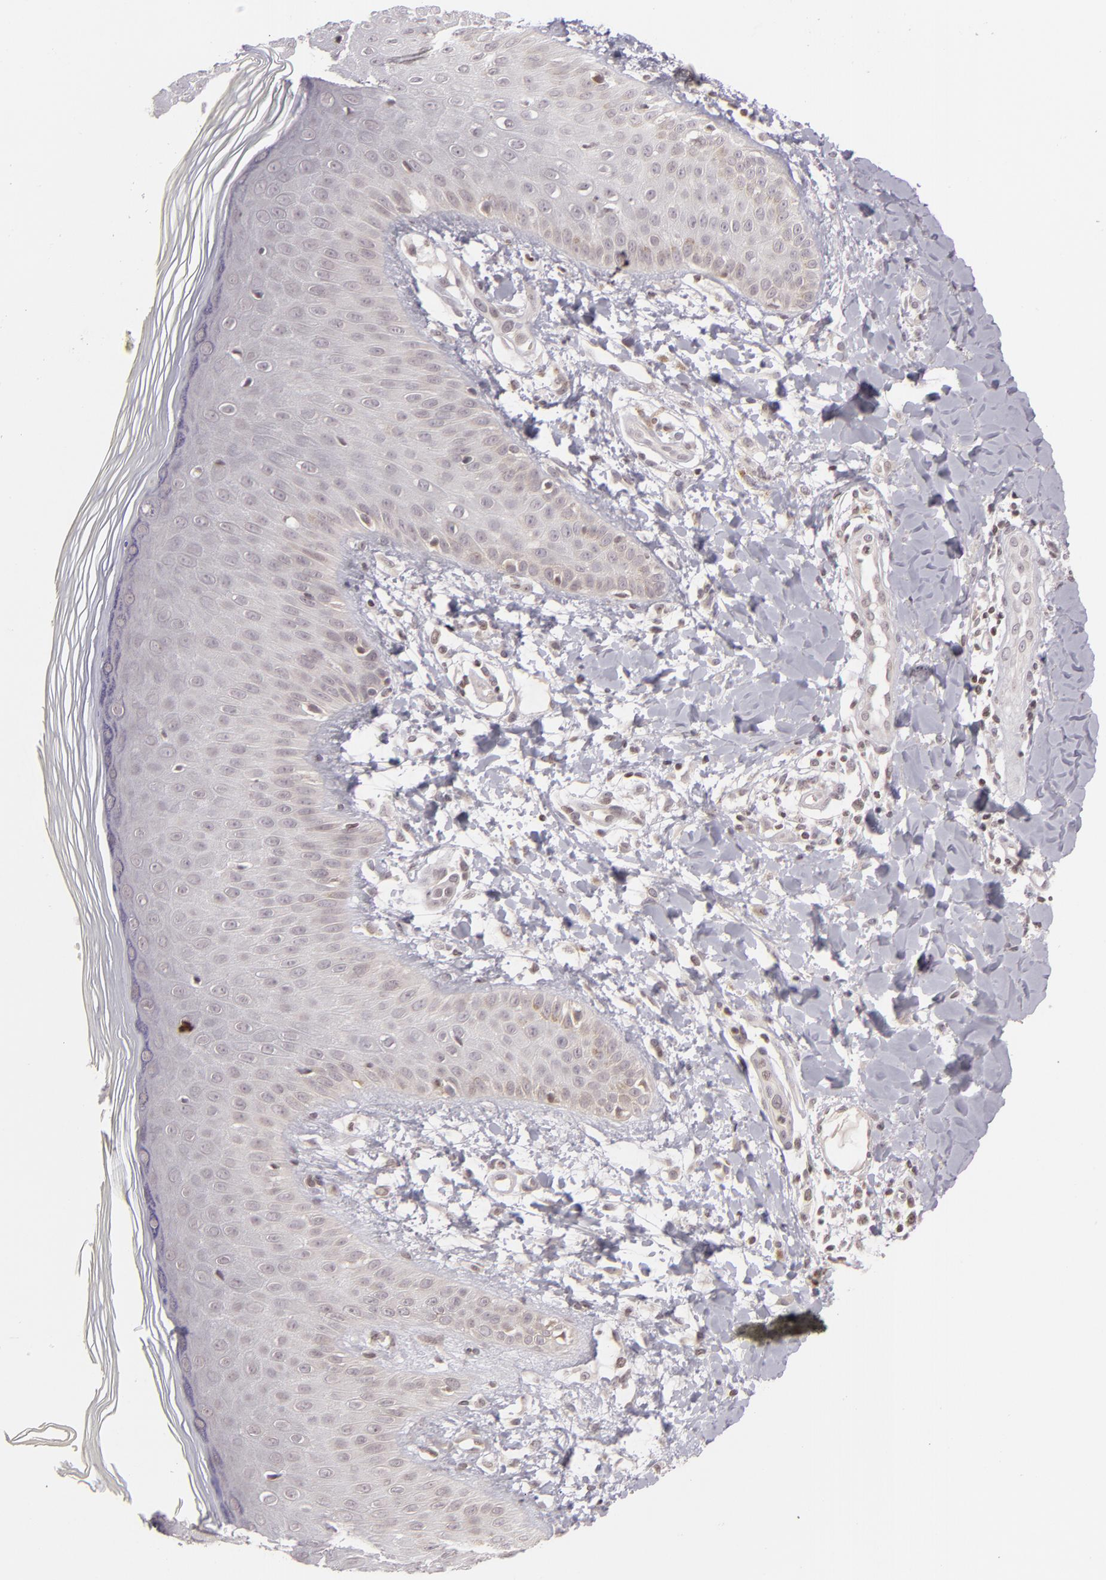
{"staining": {"intensity": "weak", "quantity": "25%-75%", "location": "nuclear"}, "tissue": "skin", "cell_type": "Epidermal cells", "image_type": "normal", "snomed": [{"axis": "morphology", "description": "Normal tissue, NOS"}, {"axis": "morphology", "description": "Inflammation, NOS"}, {"axis": "topography", "description": "Soft tissue"}, {"axis": "topography", "description": "Anal"}], "caption": "Weak nuclear protein staining is present in about 25%-75% of epidermal cells in skin. (DAB IHC with brightfield microscopy, high magnification).", "gene": "AKAP6", "patient": {"sex": "female", "age": 15}}